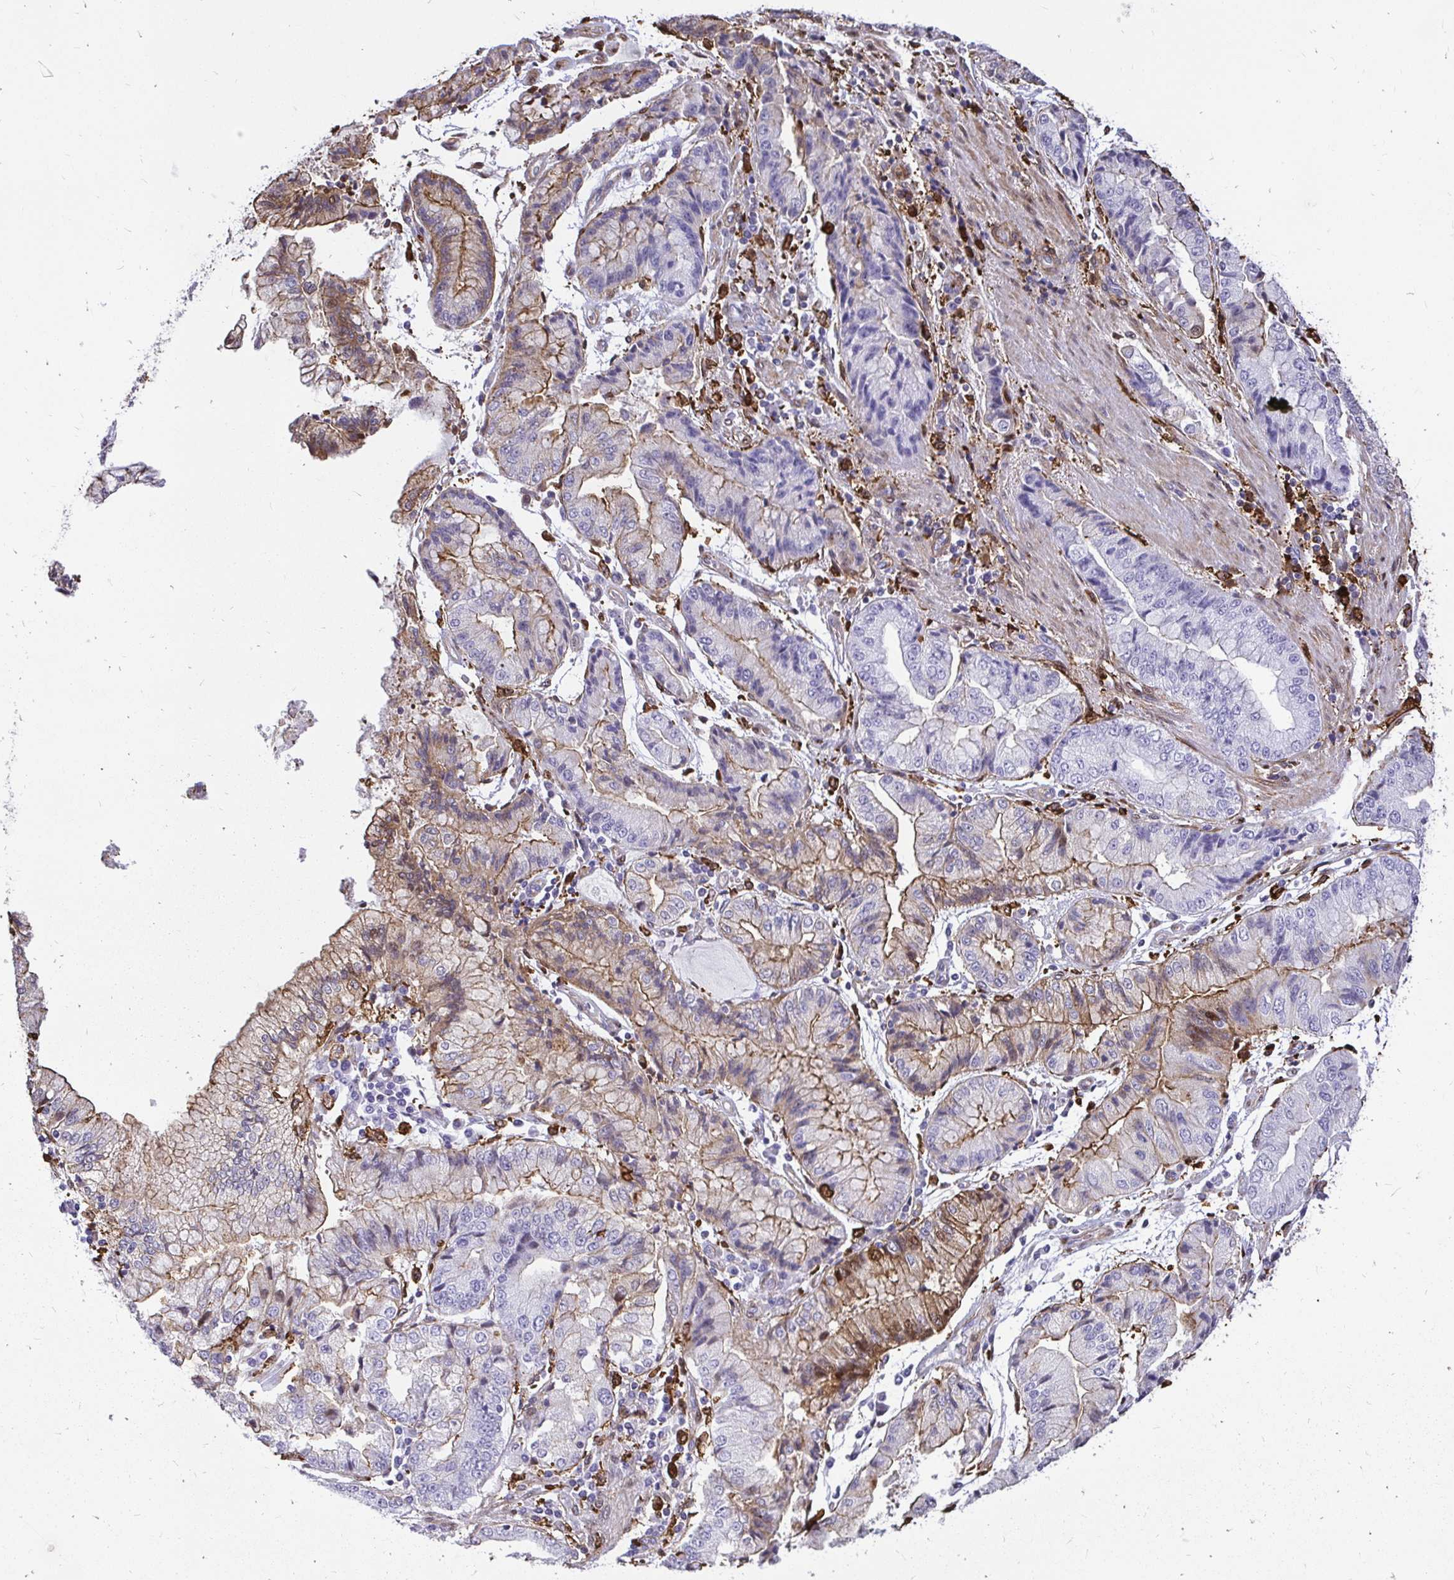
{"staining": {"intensity": "moderate", "quantity": "25%-75%", "location": "cytoplasmic/membranous,nuclear"}, "tissue": "stomach cancer", "cell_type": "Tumor cells", "image_type": "cancer", "snomed": [{"axis": "morphology", "description": "Adenocarcinoma, NOS"}, {"axis": "topography", "description": "Stomach, upper"}], "caption": "A photomicrograph of human adenocarcinoma (stomach) stained for a protein exhibits moderate cytoplasmic/membranous and nuclear brown staining in tumor cells.", "gene": "GSN", "patient": {"sex": "female", "age": 74}}